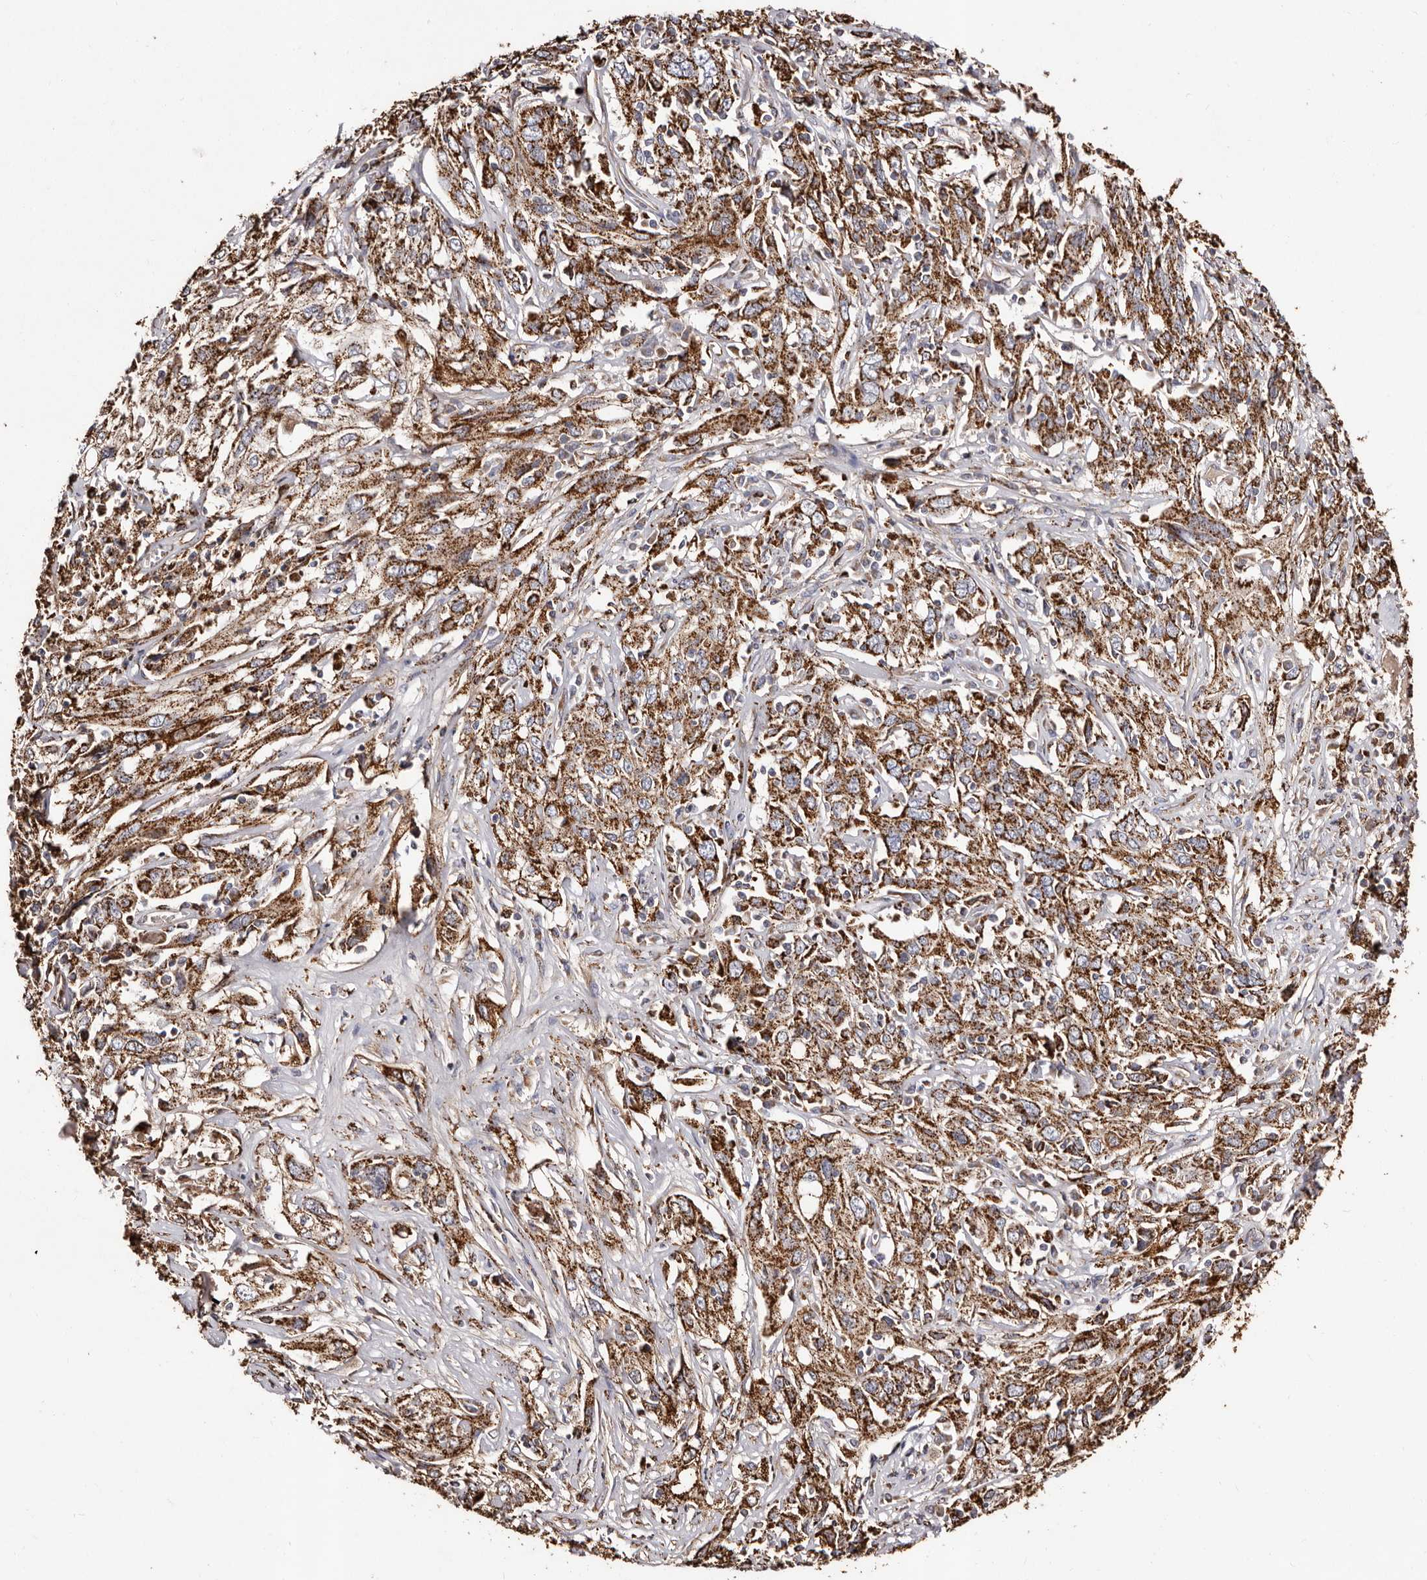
{"staining": {"intensity": "strong", "quantity": ">75%", "location": "cytoplasmic/membranous"}, "tissue": "cervical cancer", "cell_type": "Tumor cells", "image_type": "cancer", "snomed": [{"axis": "morphology", "description": "Squamous cell carcinoma, NOS"}, {"axis": "topography", "description": "Cervix"}], "caption": "High-power microscopy captured an immunohistochemistry (IHC) micrograph of cervical squamous cell carcinoma, revealing strong cytoplasmic/membranous staining in about >75% of tumor cells.", "gene": "LUZP1", "patient": {"sex": "female", "age": 46}}